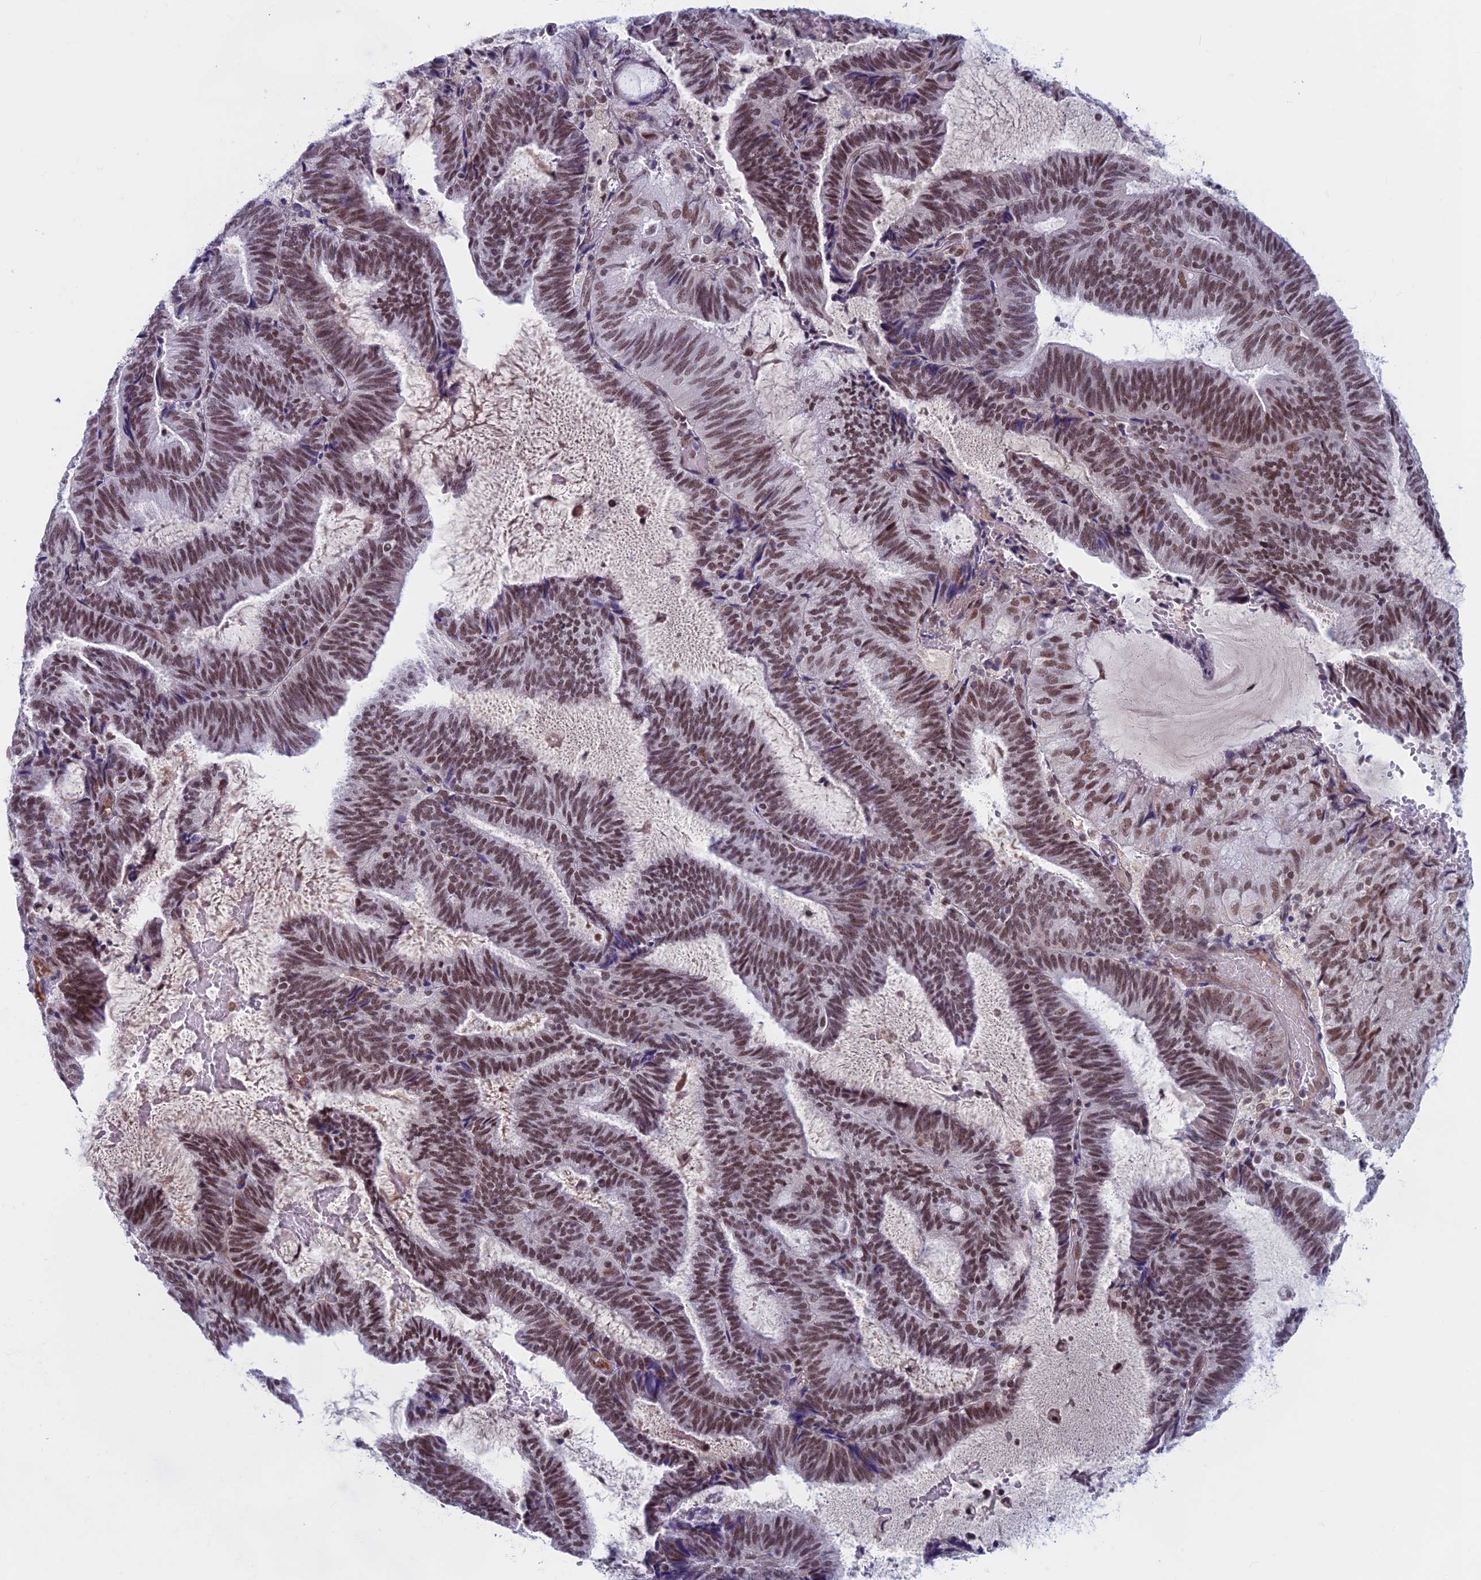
{"staining": {"intensity": "moderate", "quantity": ">75%", "location": "nuclear"}, "tissue": "endometrial cancer", "cell_type": "Tumor cells", "image_type": "cancer", "snomed": [{"axis": "morphology", "description": "Adenocarcinoma, NOS"}, {"axis": "topography", "description": "Endometrium"}], "caption": "Approximately >75% of tumor cells in adenocarcinoma (endometrial) reveal moderate nuclear protein expression as visualized by brown immunohistochemical staining.", "gene": "ASH2L", "patient": {"sex": "female", "age": 81}}